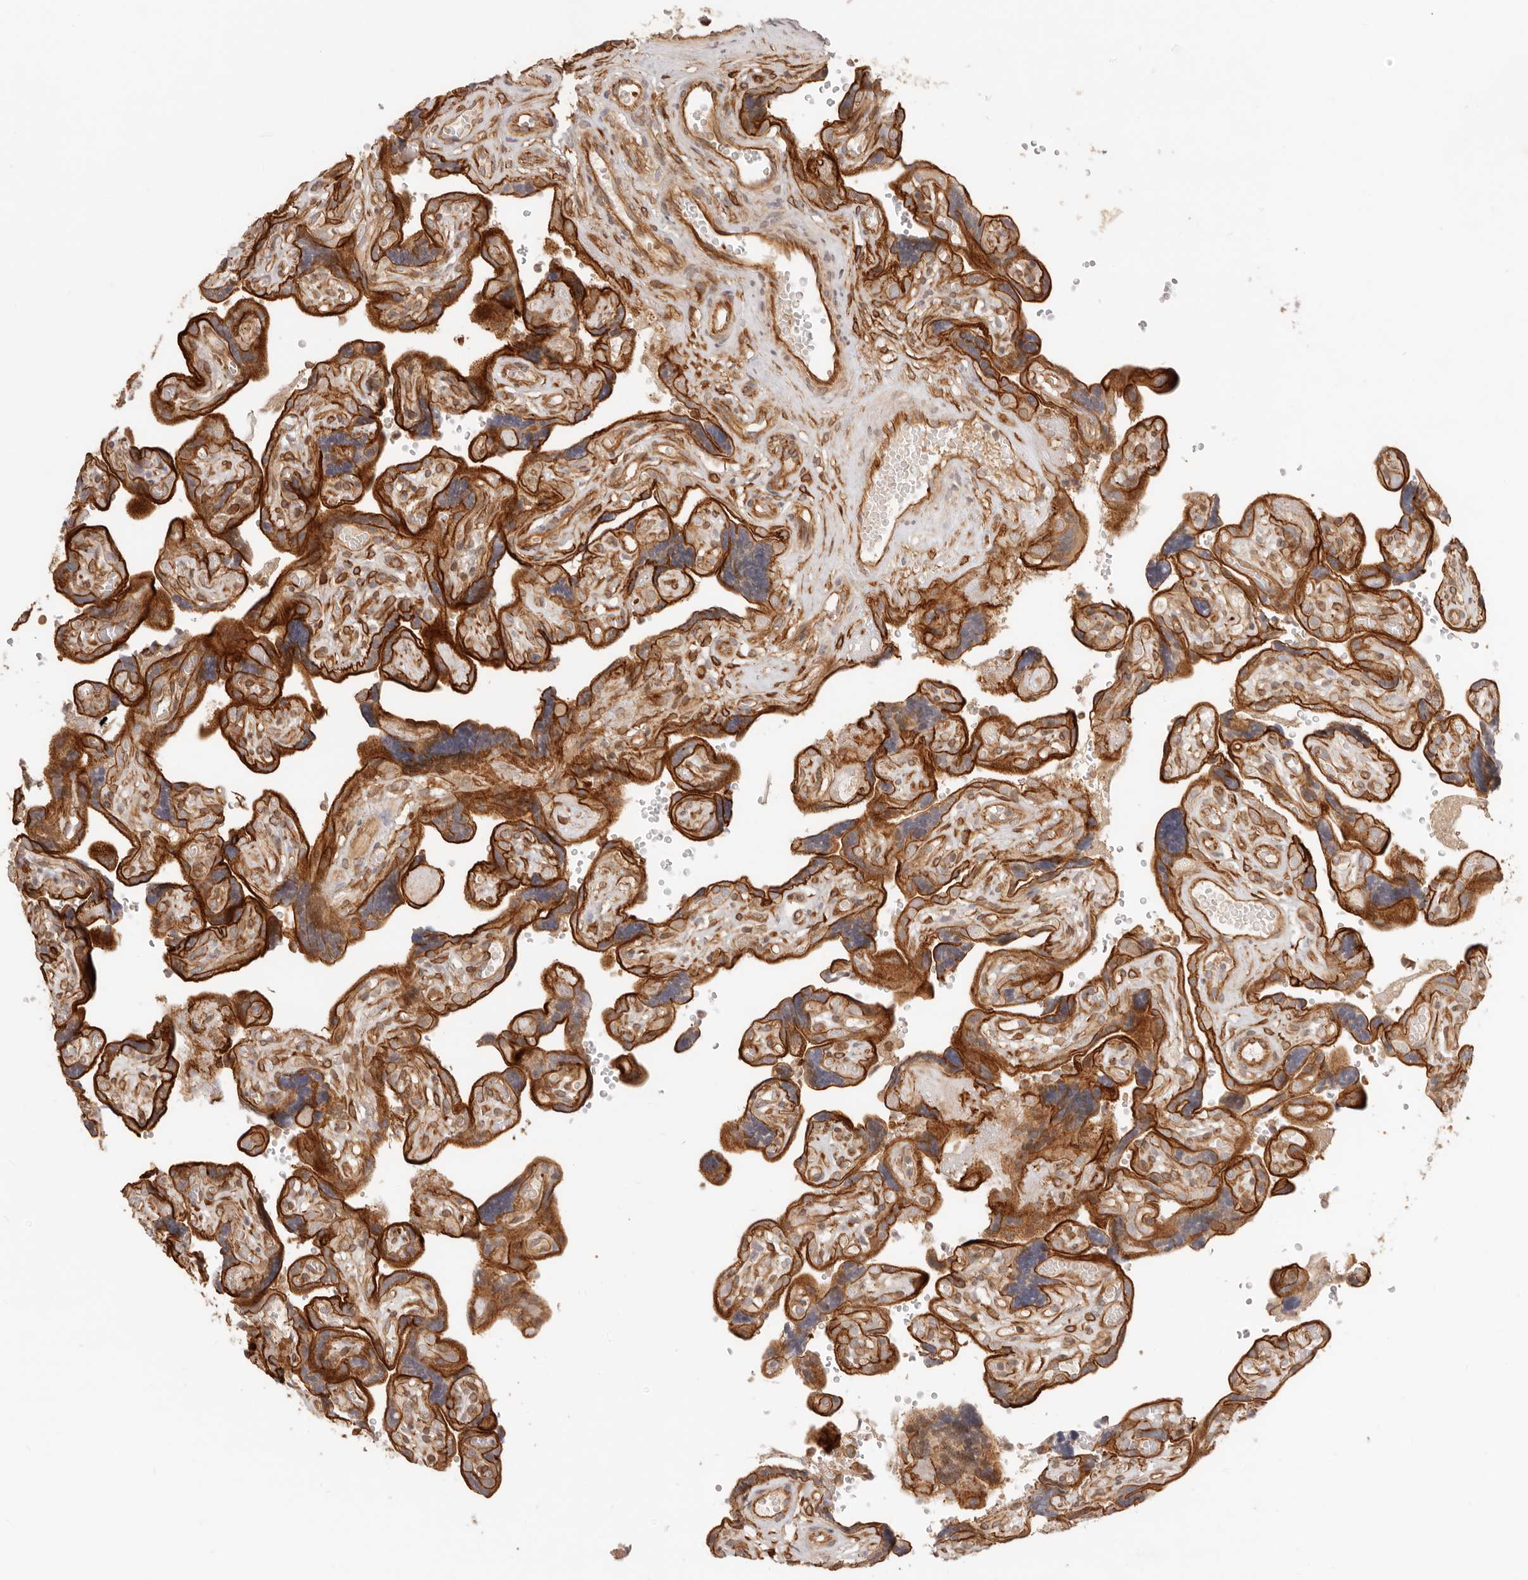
{"staining": {"intensity": "strong", "quantity": ">75%", "location": "cytoplasmic/membranous"}, "tissue": "placenta", "cell_type": "Trophoblastic cells", "image_type": "normal", "snomed": [{"axis": "morphology", "description": "Normal tissue, NOS"}, {"axis": "topography", "description": "Placenta"}], "caption": "DAB immunohistochemical staining of unremarkable placenta shows strong cytoplasmic/membranous protein staining in about >75% of trophoblastic cells.", "gene": "UFSP1", "patient": {"sex": "female", "age": 30}}